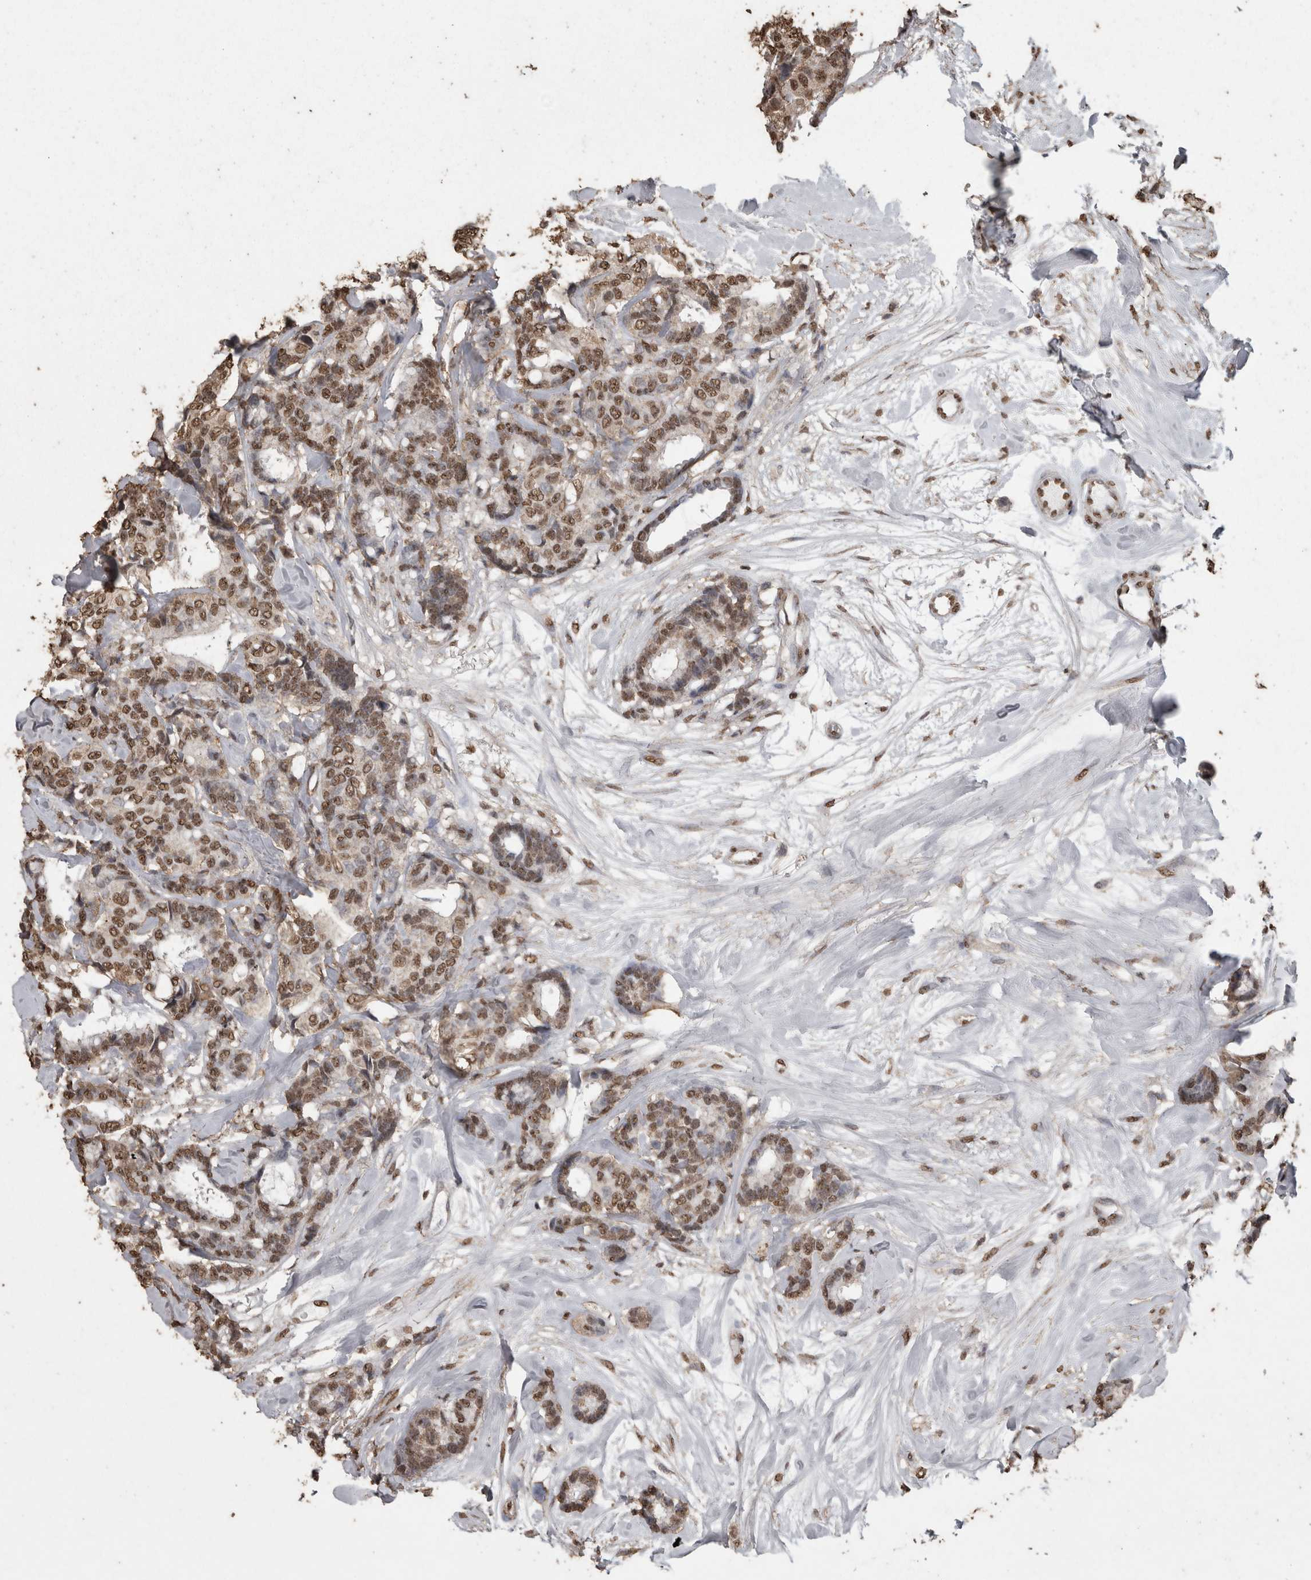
{"staining": {"intensity": "moderate", "quantity": ">75%", "location": "nuclear"}, "tissue": "breast cancer", "cell_type": "Tumor cells", "image_type": "cancer", "snomed": [{"axis": "morphology", "description": "Duct carcinoma"}, {"axis": "topography", "description": "Breast"}], "caption": "A medium amount of moderate nuclear positivity is seen in approximately >75% of tumor cells in infiltrating ductal carcinoma (breast) tissue. Immunohistochemistry stains the protein of interest in brown and the nuclei are stained blue.", "gene": "SMAD7", "patient": {"sex": "female", "age": 87}}